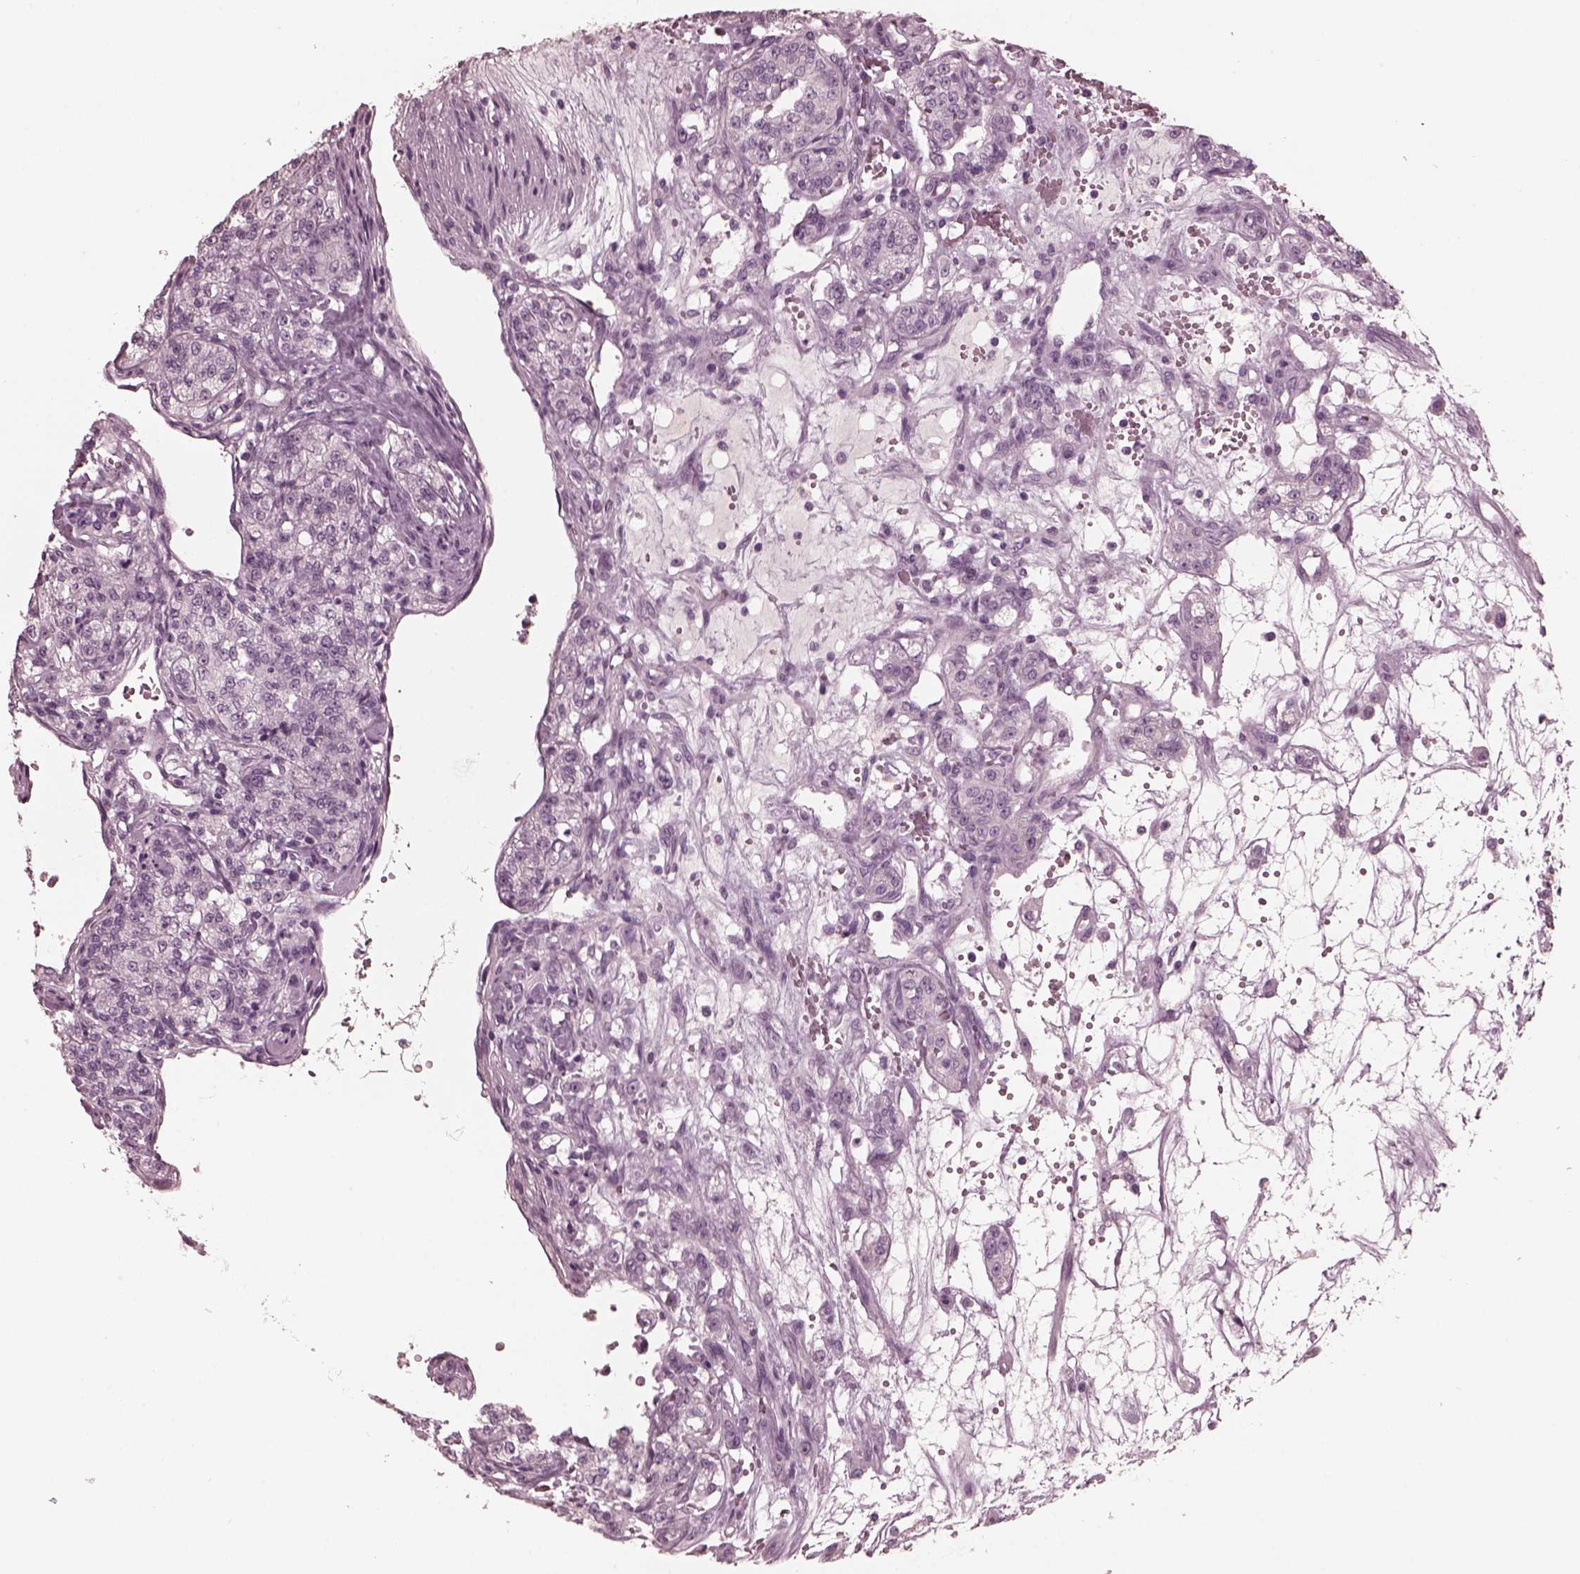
{"staining": {"intensity": "negative", "quantity": "none", "location": "none"}, "tissue": "renal cancer", "cell_type": "Tumor cells", "image_type": "cancer", "snomed": [{"axis": "morphology", "description": "Adenocarcinoma, NOS"}, {"axis": "topography", "description": "Kidney"}], "caption": "DAB immunohistochemical staining of human renal cancer (adenocarcinoma) exhibits no significant positivity in tumor cells.", "gene": "CGA", "patient": {"sex": "female", "age": 63}}